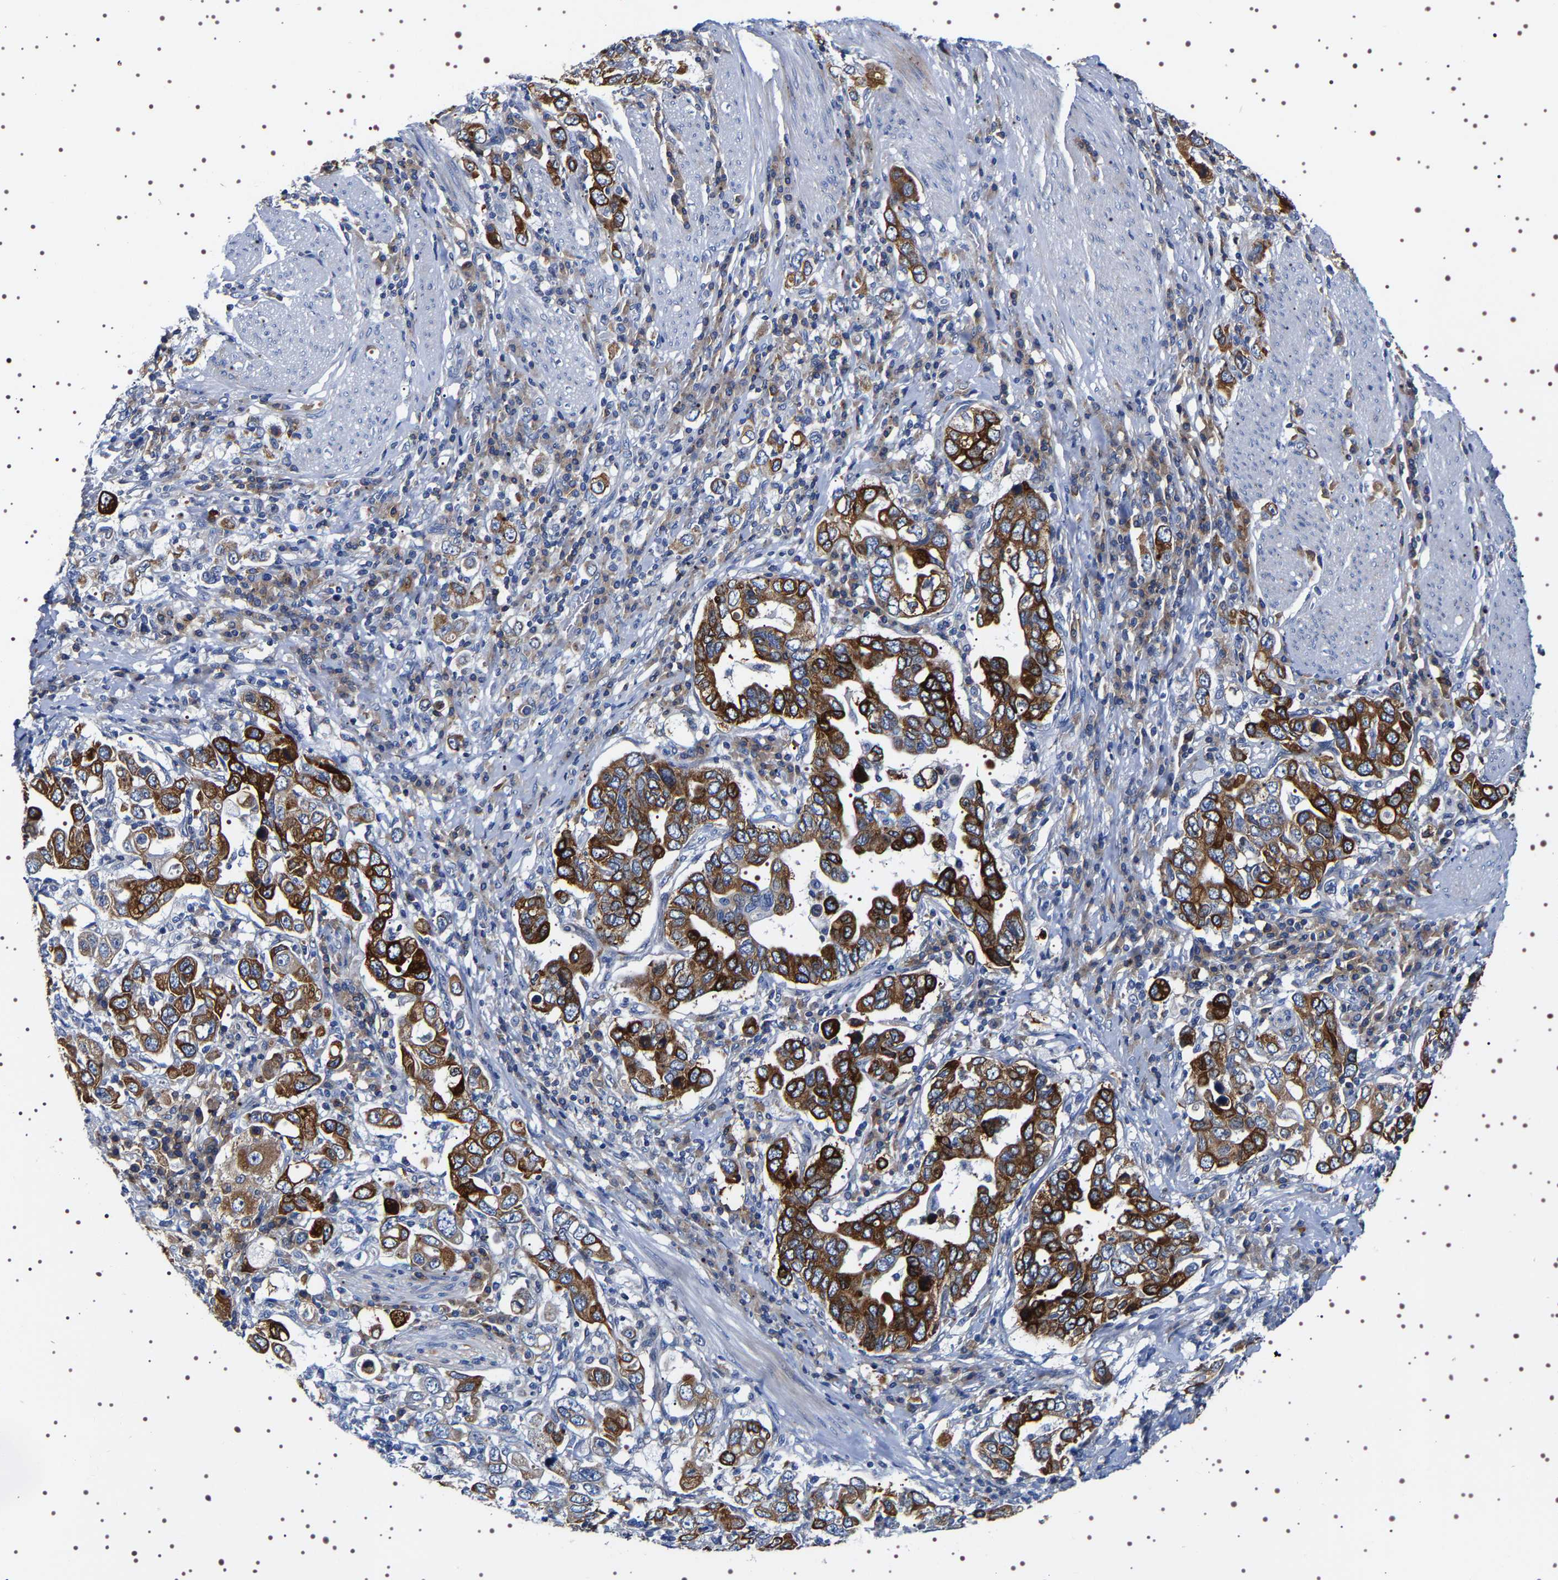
{"staining": {"intensity": "strong", "quantity": ">75%", "location": "cytoplasmic/membranous"}, "tissue": "stomach cancer", "cell_type": "Tumor cells", "image_type": "cancer", "snomed": [{"axis": "morphology", "description": "Adenocarcinoma, NOS"}, {"axis": "topography", "description": "Stomach, upper"}], "caption": "High-magnification brightfield microscopy of adenocarcinoma (stomach) stained with DAB (brown) and counterstained with hematoxylin (blue). tumor cells exhibit strong cytoplasmic/membranous positivity is identified in about>75% of cells.", "gene": "SQLE", "patient": {"sex": "male", "age": 62}}